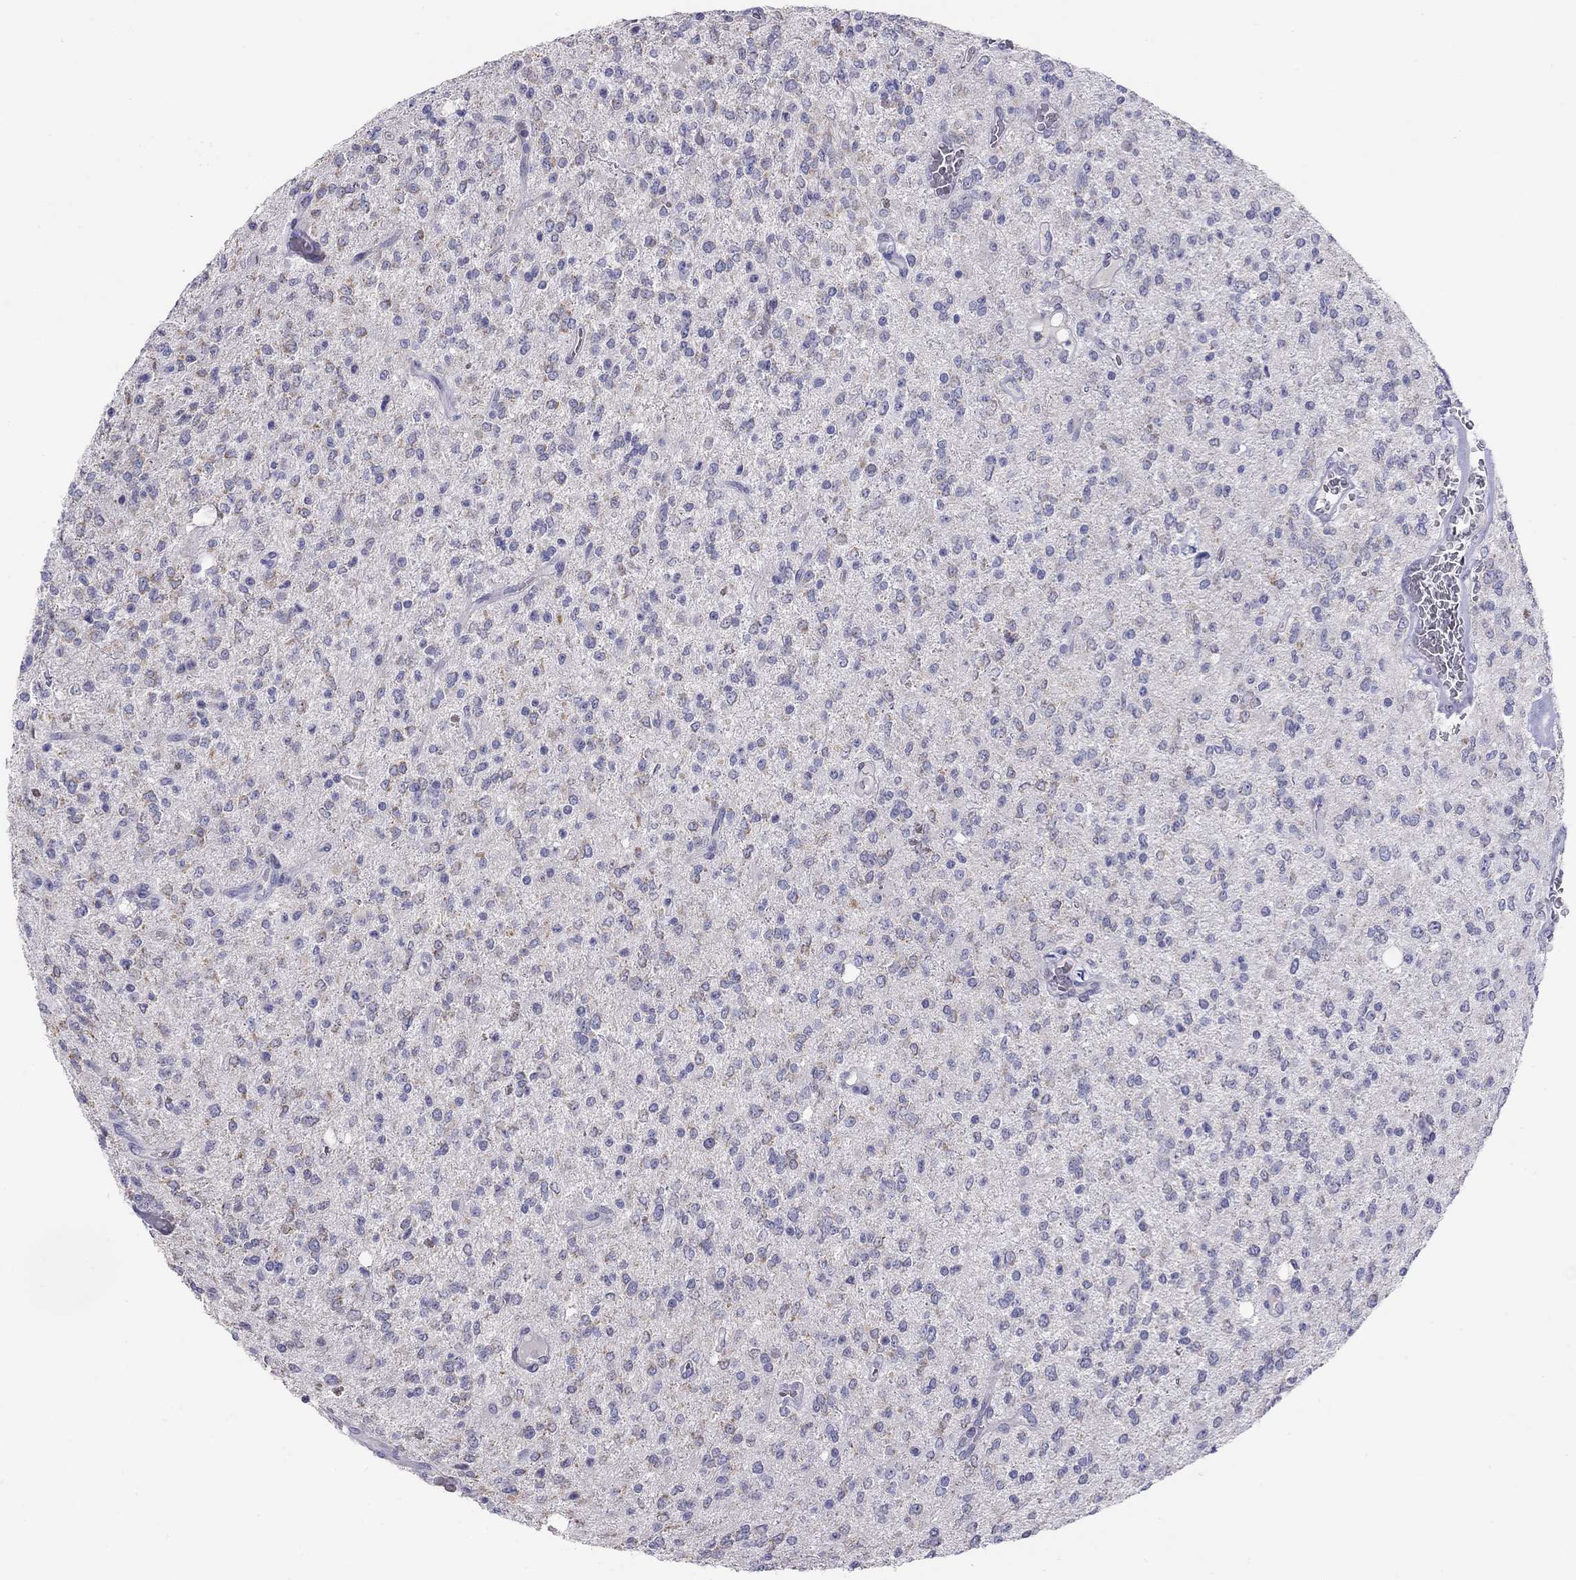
{"staining": {"intensity": "negative", "quantity": "none", "location": "none"}, "tissue": "glioma", "cell_type": "Tumor cells", "image_type": "cancer", "snomed": [{"axis": "morphology", "description": "Glioma, malignant, Low grade"}, {"axis": "topography", "description": "Brain"}], "caption": "The histopathology image reveals no staining of tumor cells in malignant glioma (low-grade).", "gene": "KCNV2", "patient": {"sex": "male", "age": 67}}